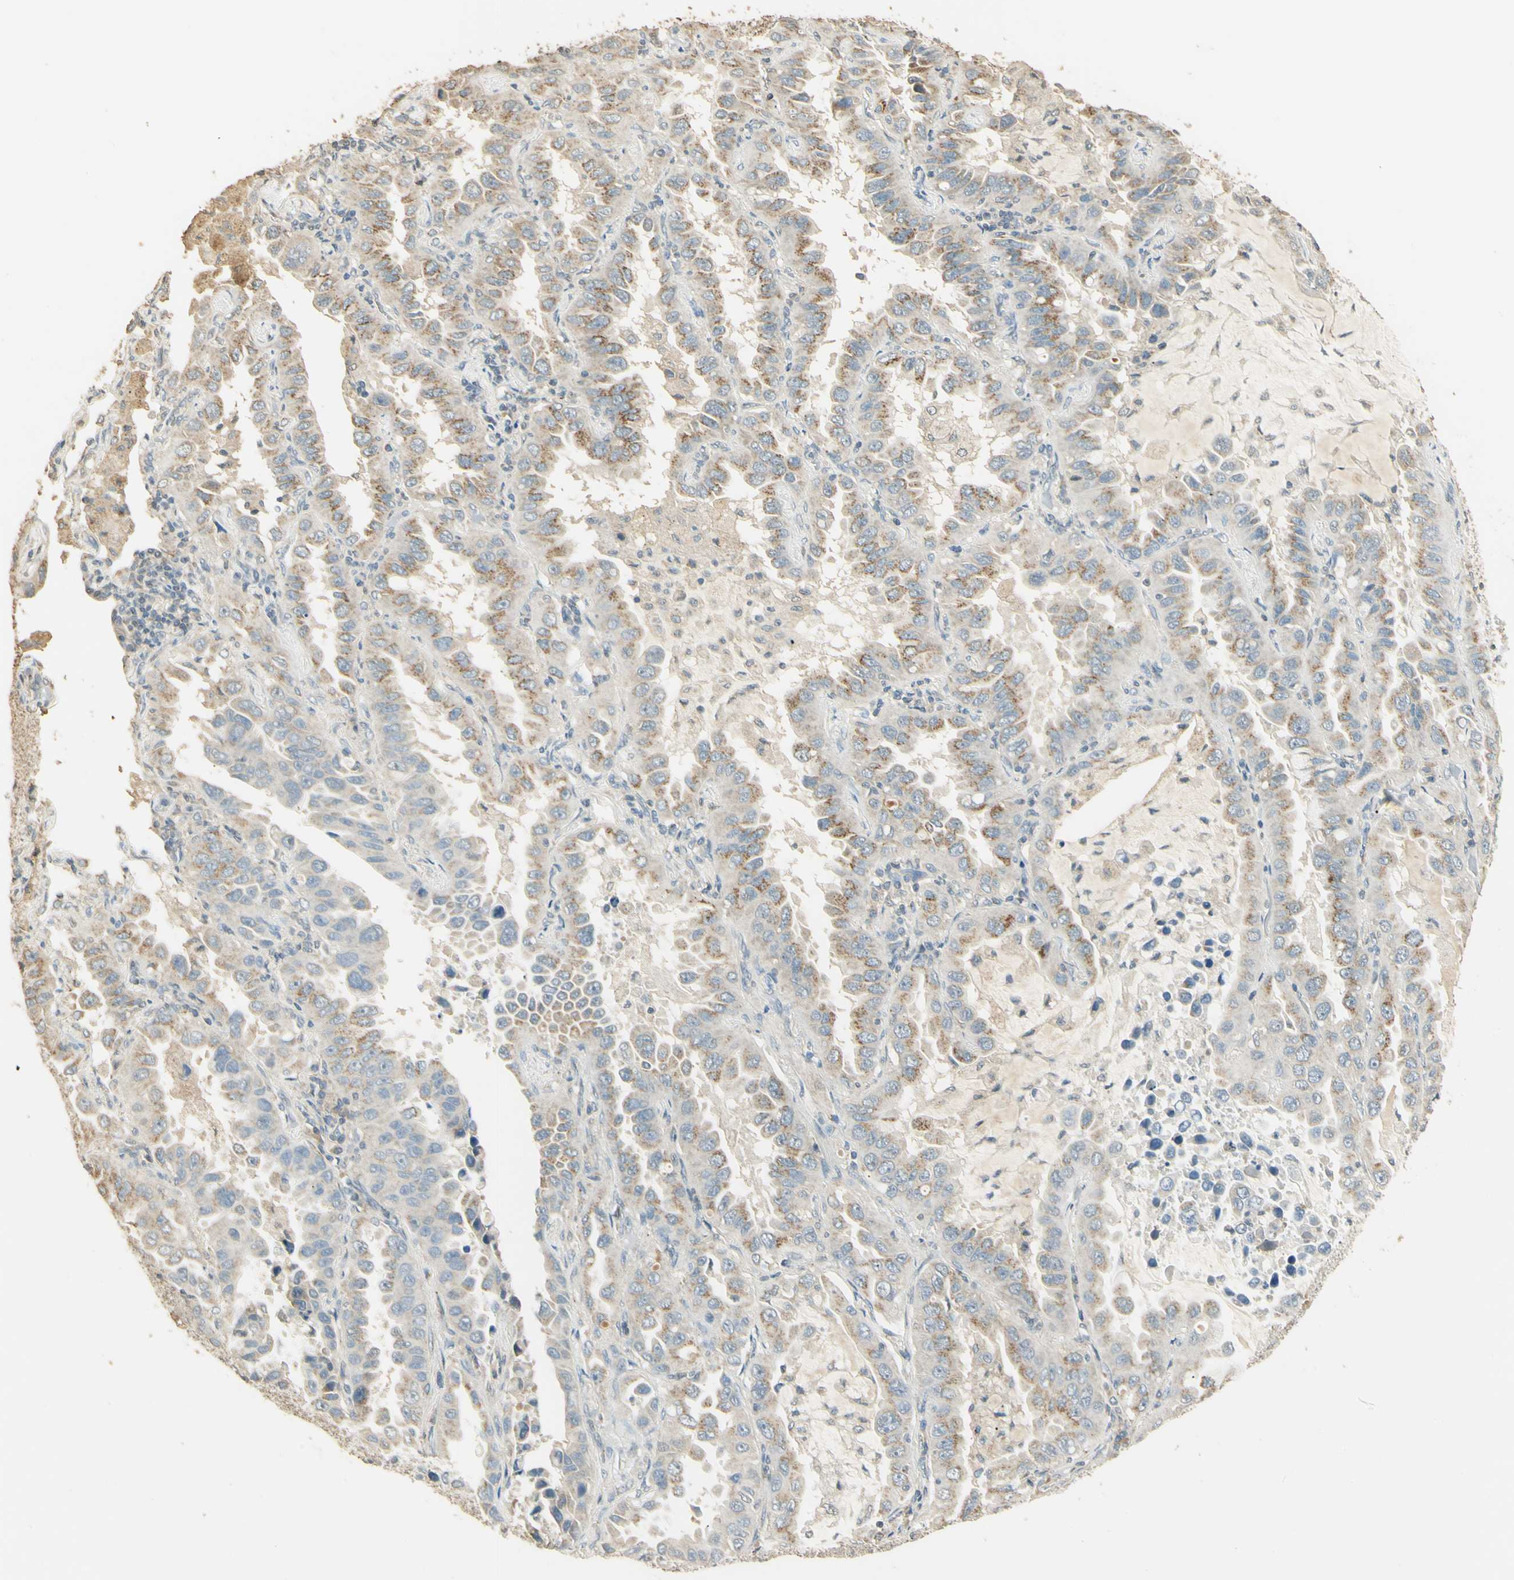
{"staining": {"intensity": "weak", "quantity": "25%-75%", "location": "cytoplasmic/membranous"}, "tissue": "lung cancer", "cell_type": "Tumor cells", "image_type": "cancer", "snomed": [{"axis": "morphology", "description": "Adenocarcinoma, NOS"}, {"axis": "topography", "description": "Lung"}], "caption": "An image of human lung cancer stained for a protein reveals weak cytoplasmic/membranous brown staining in tumor cells.", "gene": "UXS1", "patient": {"sex": "male", "age": 64}}